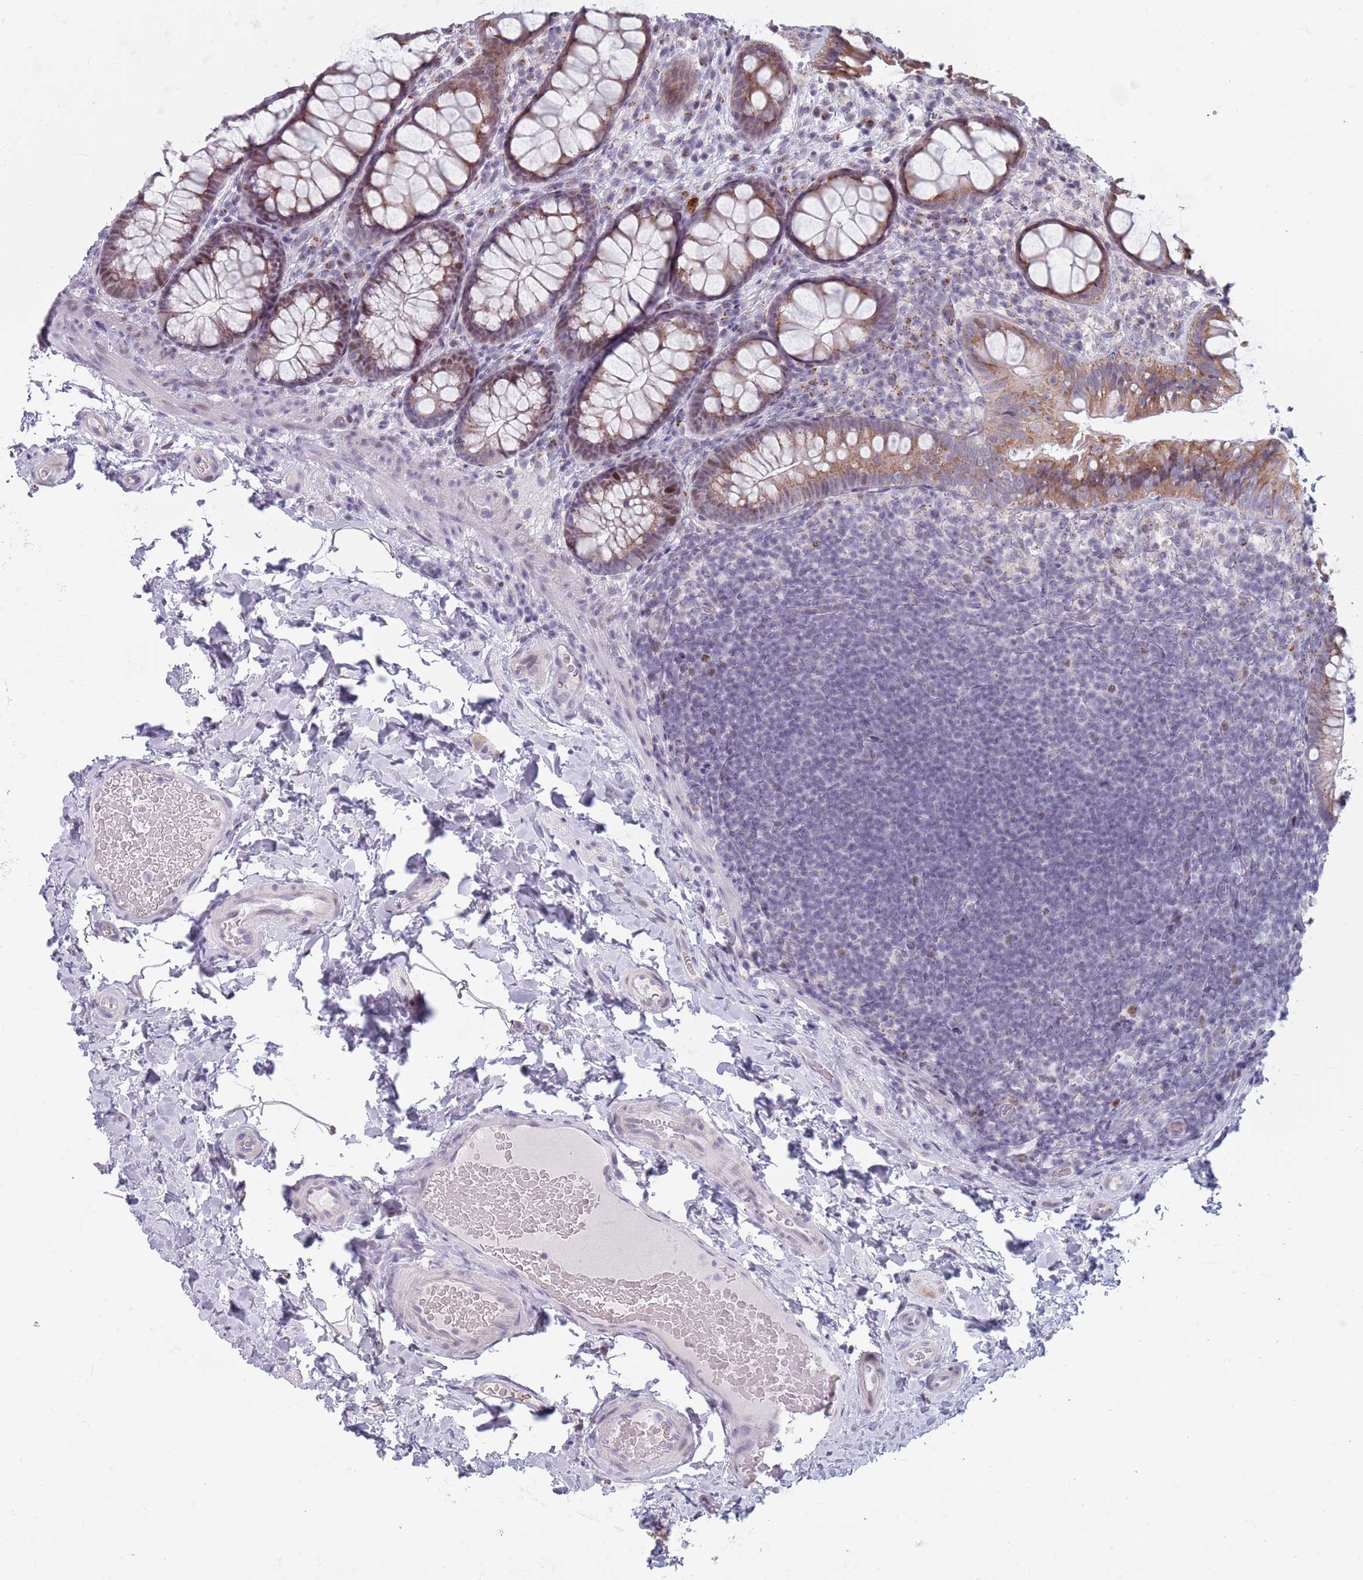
{"staining": {"intensity": "negative", "quantity": "none", "location": "none"}, "tissue": "colon", "cell_type": "Endothelial cells", "image_type": "normal", "snomed": [{"axis": "morphology", "description": "Normal tissue, NOS"}, {"axis": "topography", "description": "Colon"}], "caption": "Immunohistochemistry (IHC) of normal colon shows no staining in endothelial cells.", "gene": "ZKSCAN2", "patient": {"sex": "male", "age": 46}}